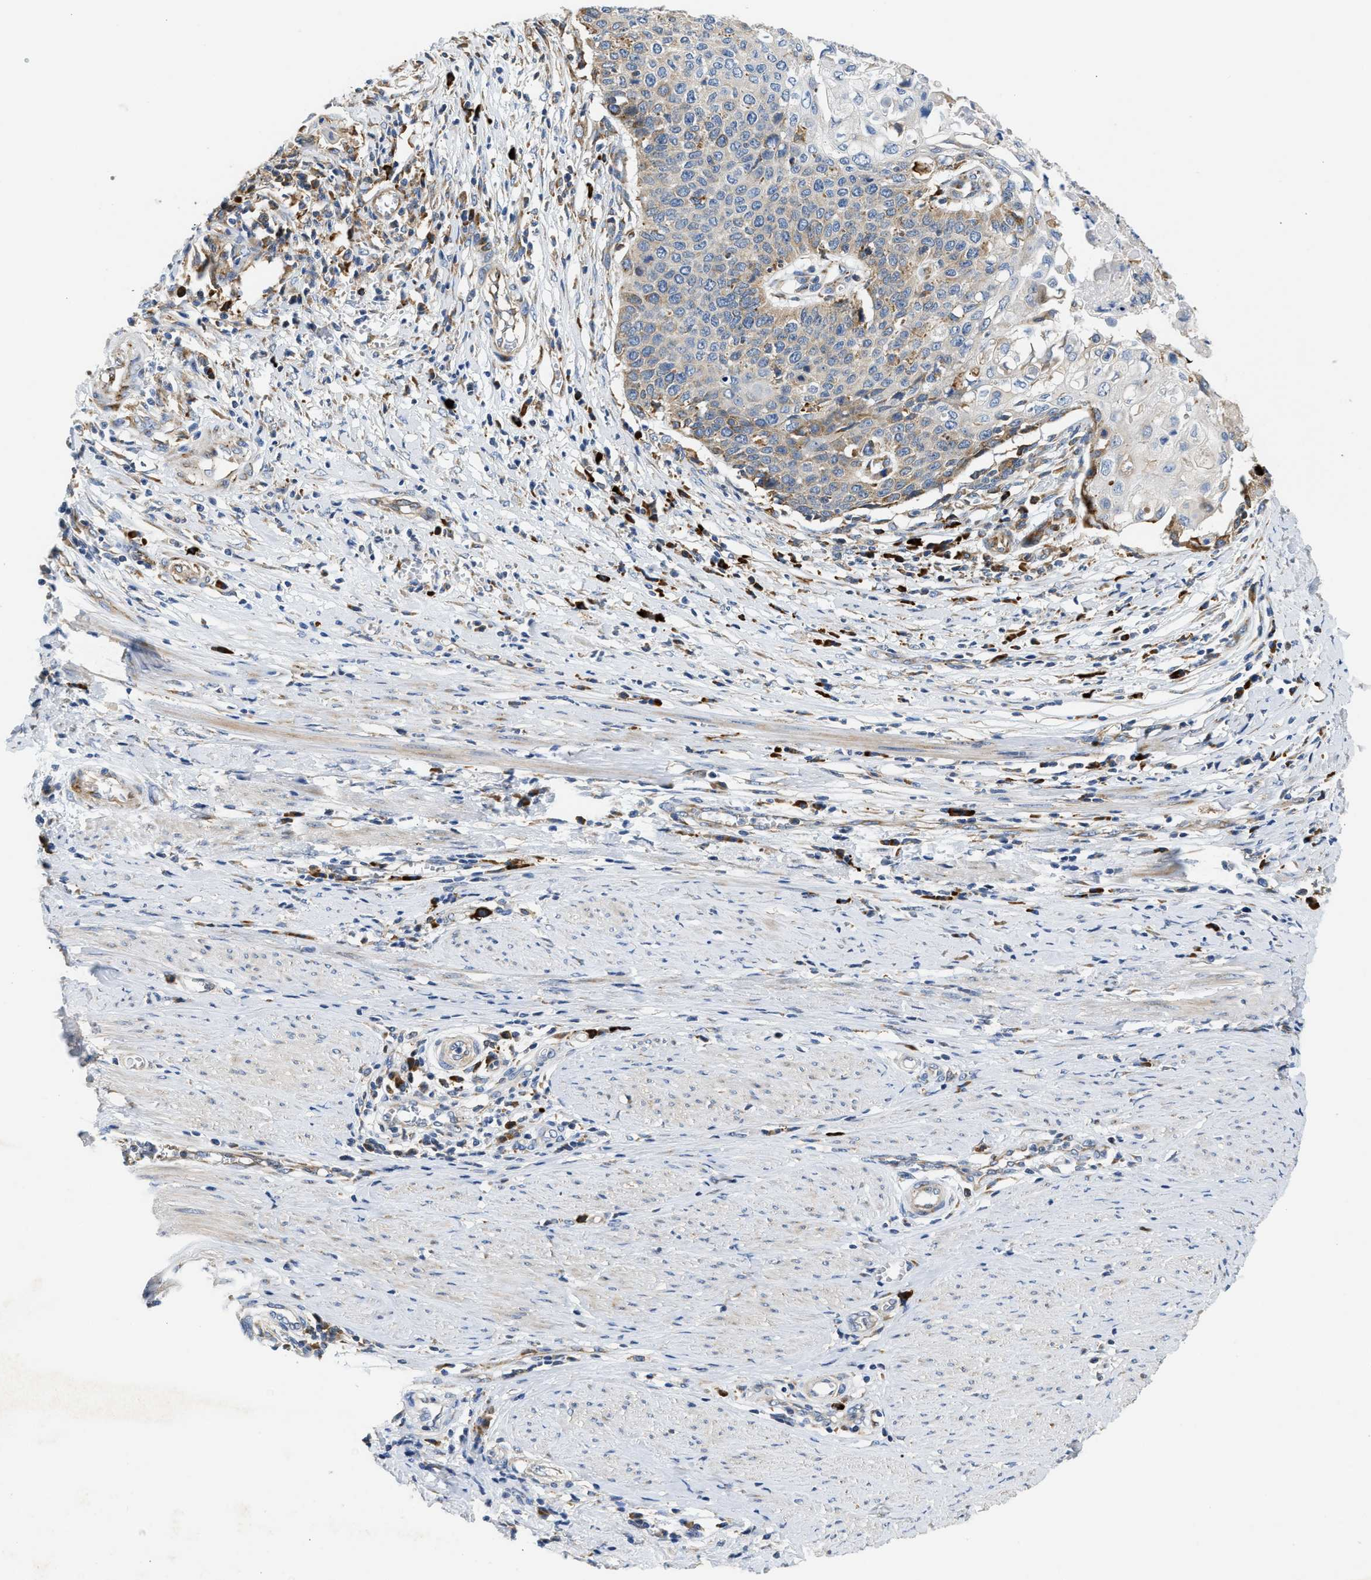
{"staining": {"intensity": "negative", "quantity": "none", "location": "none"}, "tissue": "cervical cancer", "cell_type": "Tumor cells", "image_type": "cancer", "snomed": [{"axis": "morphology", "description": "Squamous cell carcinoma, NOS"}, {"axis": "topography", "description": "Cervix"}], "caption": "Tumor cells are negative for brown protein staining in squamous cell carcinoma (cervical).", "gene": "AMZ1", "patient": {"sex": "female", "age": 39}}